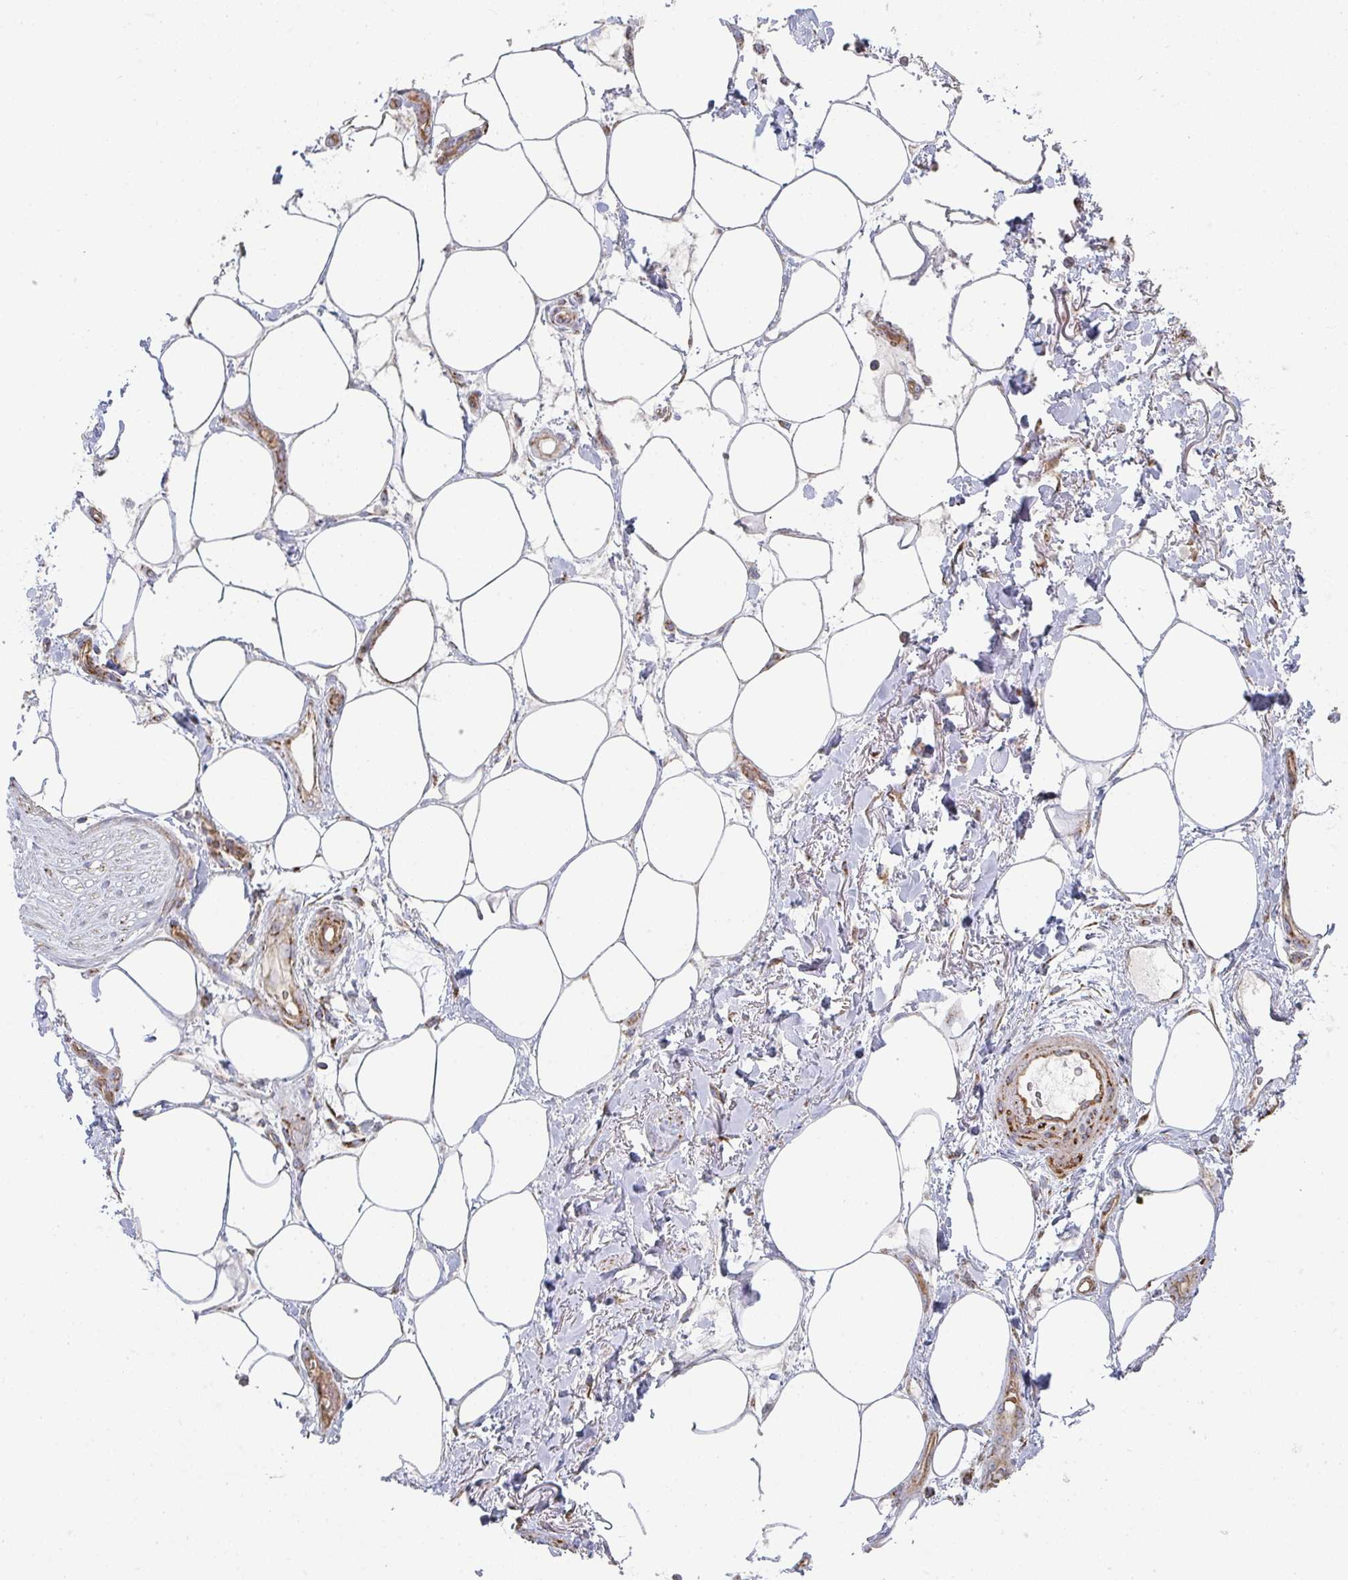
{"staining": {"intensity": "negative", "quantity": "none", "location": "none"}, "tissue": "adipose tissue", "cell_type": "Adipocytes", "image_type": "normal", "snomed": [{"axis": "morphology", "description": "Normal tissue, NOS"}, {"axis": "topography", "description": "Vagina"}, {"axis": "topography", "description": "Peripheral nerve tissue"}], "caption": "The image displays no staining of adipocytes in benign adipose tissue.", "gene": "ZNF526", "patient": {"sex": "female", "age": 71}}